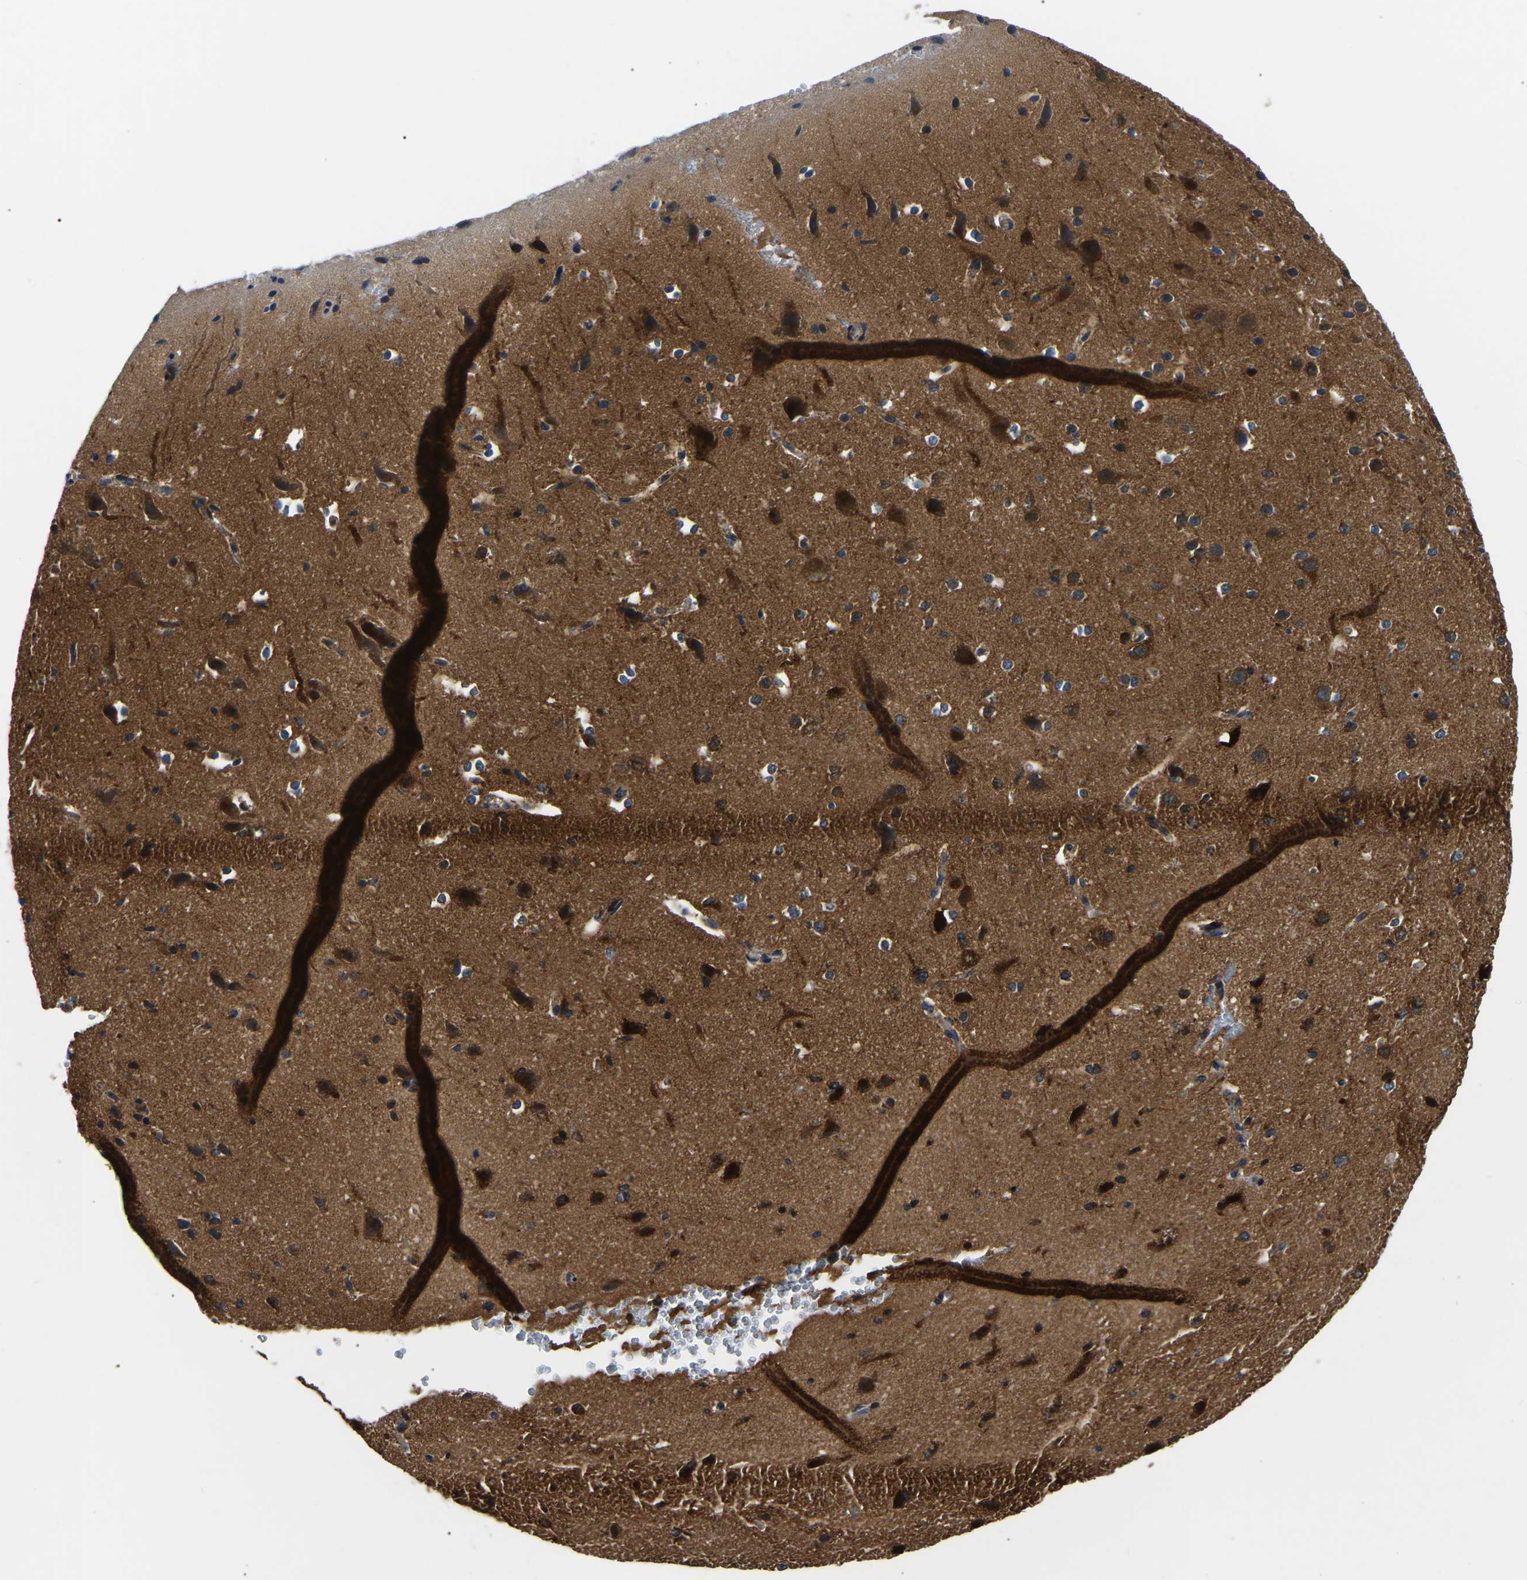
{"staining": {"intensity": "weak", "quantity": "25%-75%", "location": "cytoplasmic/membranous"}, "tissue": "cerebral cortex", "cell_type": "Endothelial cells", "image_type": "normal", "snomed": [{"axis": "morphology", "description": "Normal tissue, NOS"}, {"axis": "morphology", "description": "Developmental malformation"}, {"axis": "topography", "description": "Cerebral cortex"}], "caption": "Unremarkable cerebral cortex was stained to show a protein in brown. There is low levels of weak cytoplasmic/membranous expression in approximately 25%-75% of endothelial cells. The staining is performed using DAB (3,3'-diaminobenzidine) brown chromogen to label protein expression. The nuclei are counter-stained blue using hematoxylin.", "gene": "PPM1E", "patient": {"sex": "female", "age": 30}}